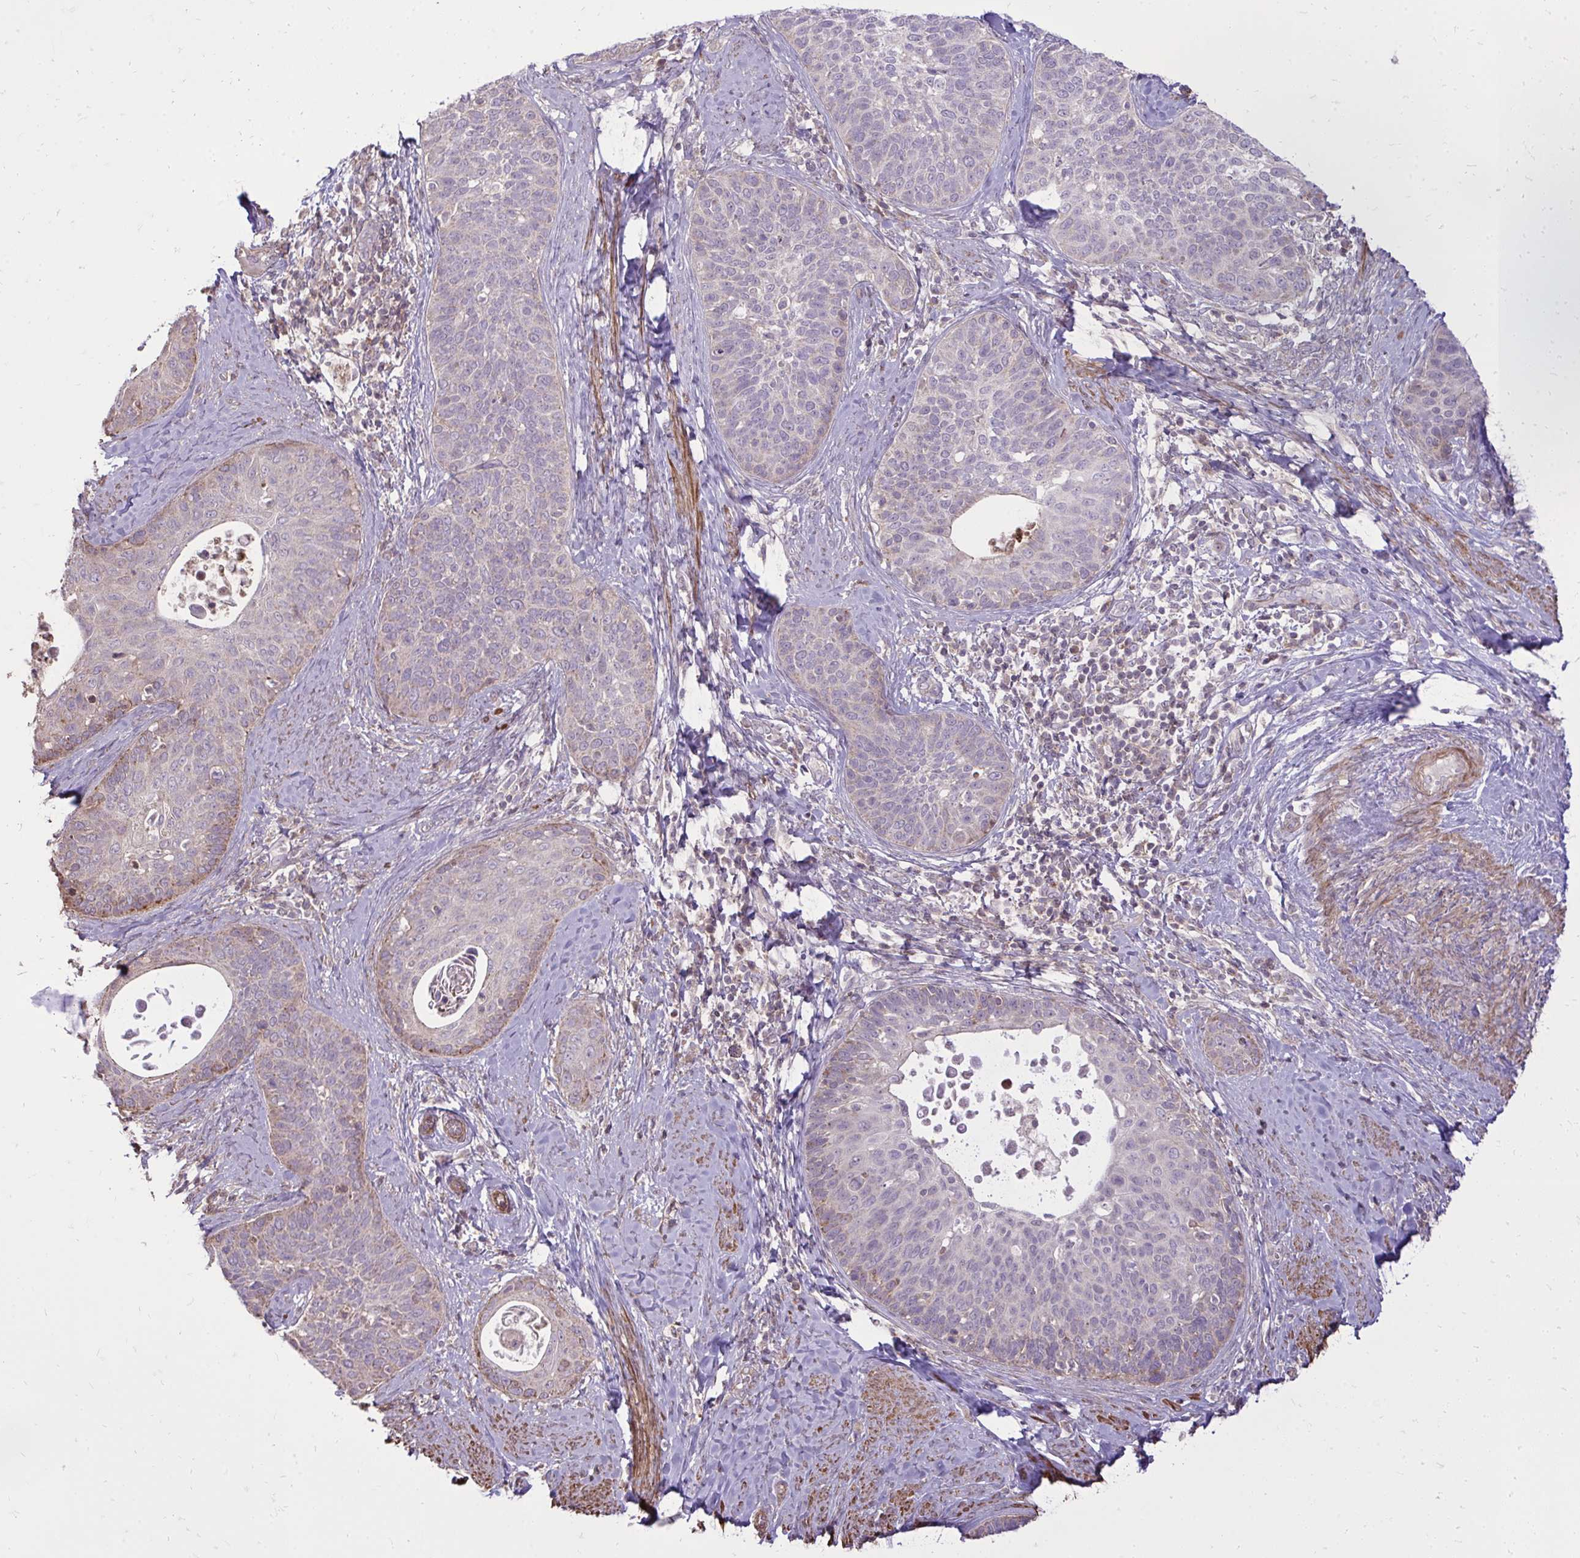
{"staining": {"intensity": "weak", "quantity": "<25%", "location": "cytoplasmic/membranous"}, "tissue": "cervical cancer", "cell_type": "Tumor cells", "image_type": "cancer", "snomed": [{"axis": "morphology", "description": "Squamous cell carcinoma, NOS"}, {"axis": "topography", "description": "Cervix"}], "caption": "Immunohistochemistry of cervical cancer displays no expression in tumor cells.", "gene": "SLC7A5", "patient": {"sex": "female", "age": 69}}